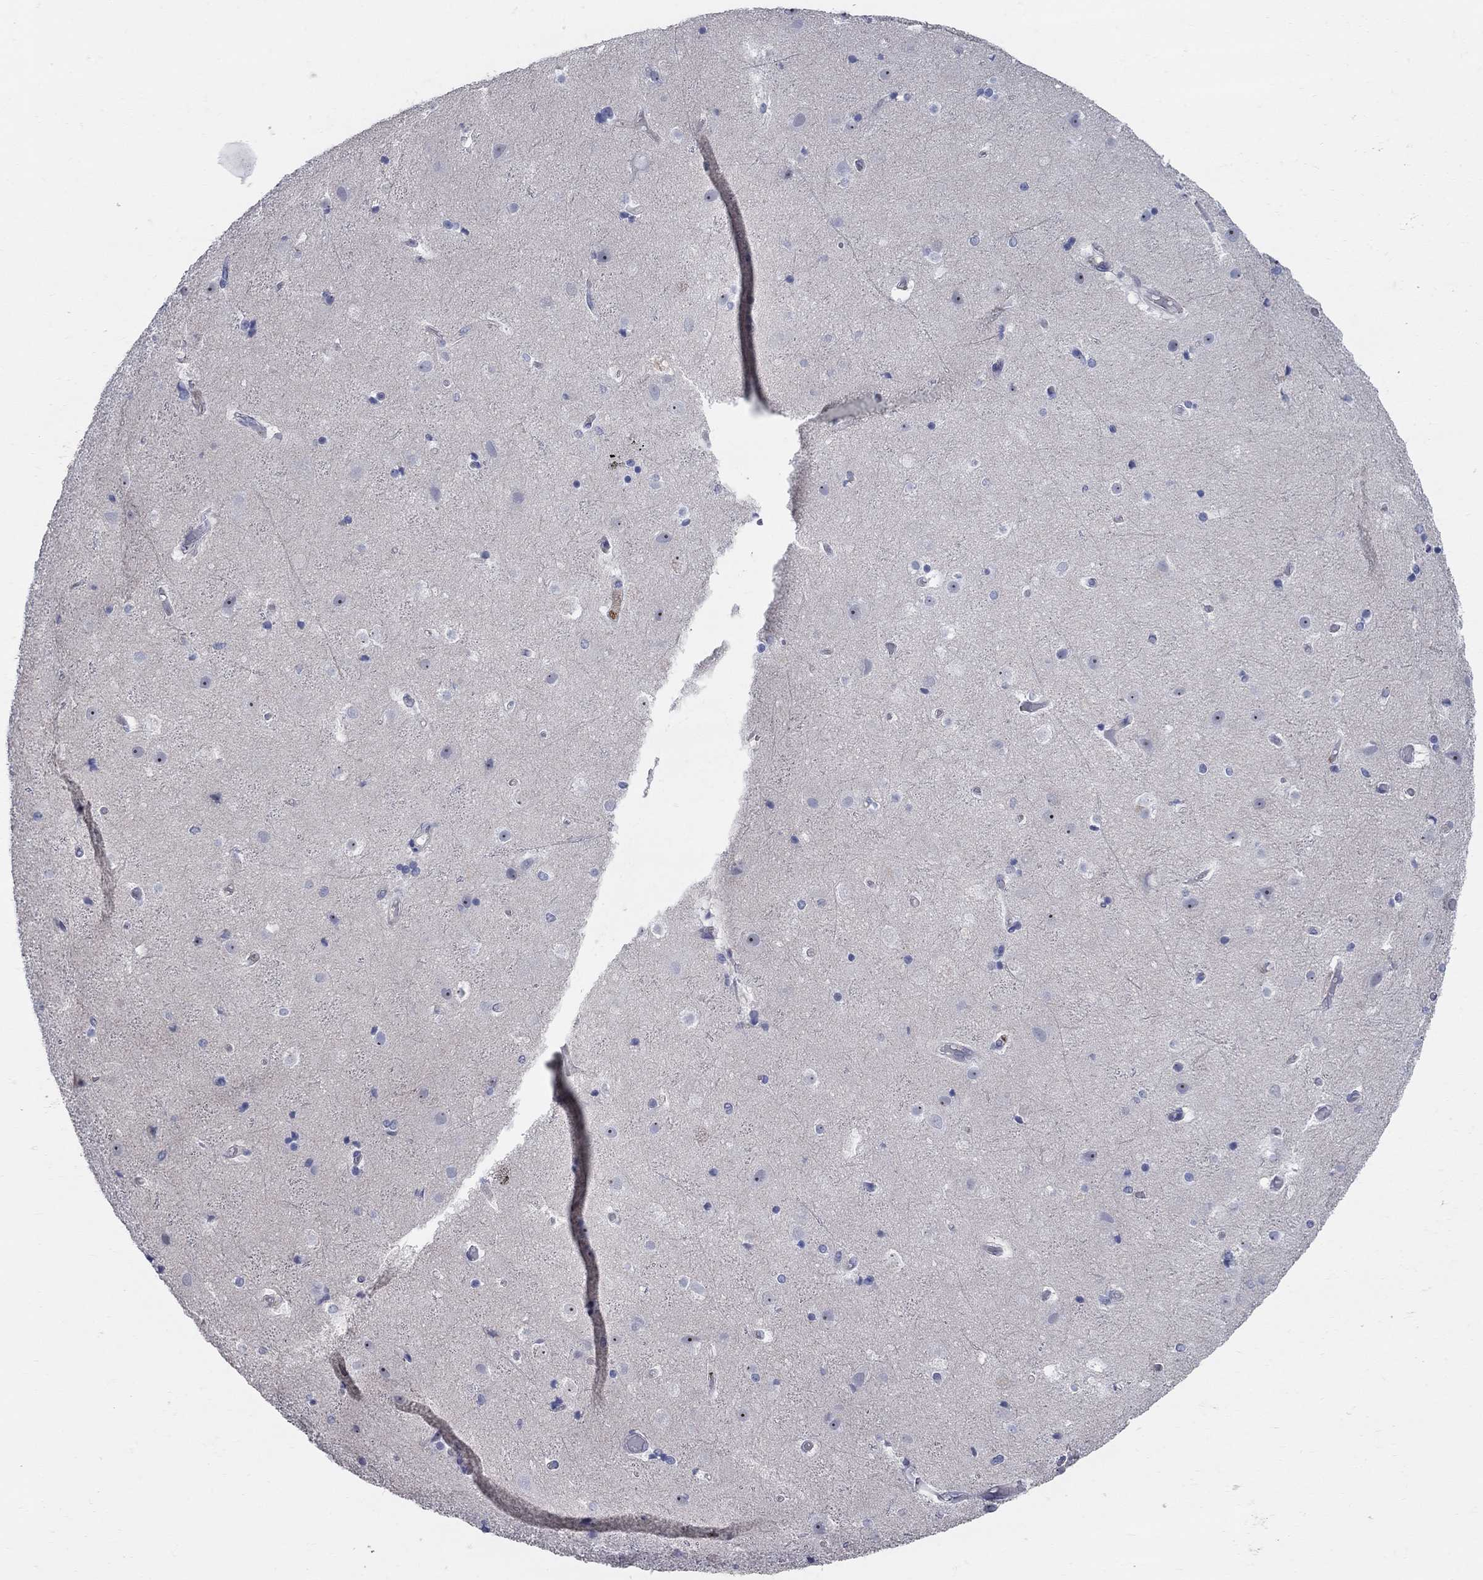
{"staining": {"intensity": "negative", "quantity": "none", "location": "none"}, "tissue": "cerebral cortex", "cell_type": "Endothelial cells", "image_type": "normal", "snomed": [{"axis": "morphology", "description": "Normal tissue, NOS"}, {"axis": "topography", "description": "Cerebral cortex"}], "caption": "High power microscopy micrograph of an IHC histopathology image of normal cerebral cortex, revealing no significant staining in endothelial cells.", "gene": "AOX1", "patient": {"sex": "female", "age": 52}}